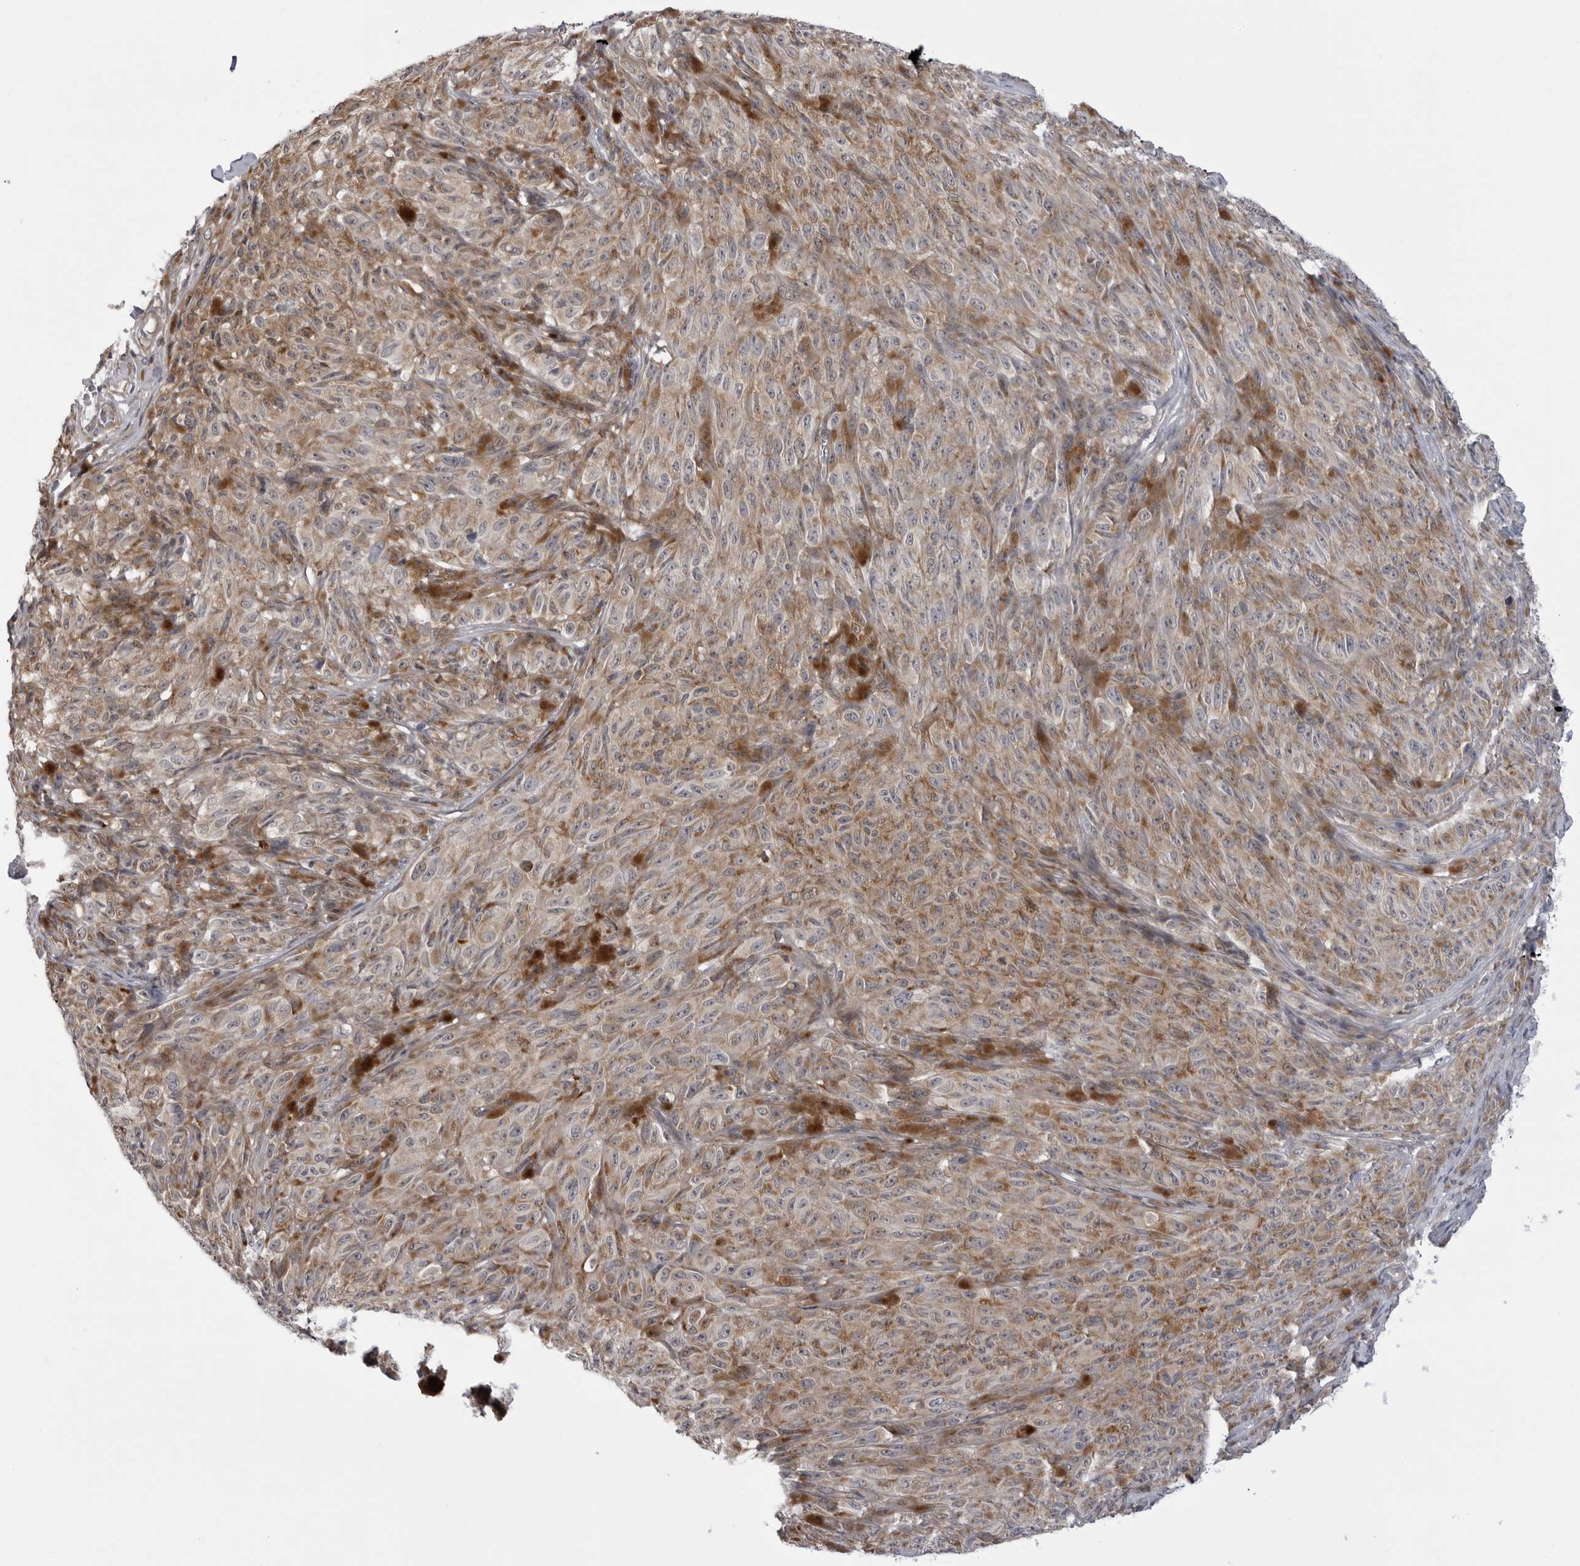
{"staining": {"intensity": "weak", "quantity": ">75%", "location": "cytoplasmic/membranous"}, "tissue": "melanoma", "cell_type": "Tumor cells", "image_type": "cancer", "snomed": [{"axis": "morphology", "description": "Malignant melanoma, NOS"}, {"axis": "topography", "description": "Skin"}], "caption": "Melanoma stained with a protein marker demonstrates weak staining in tumor cells.", "gene": "CCDC18", "patient": {"sex": "female", "age": 82}}